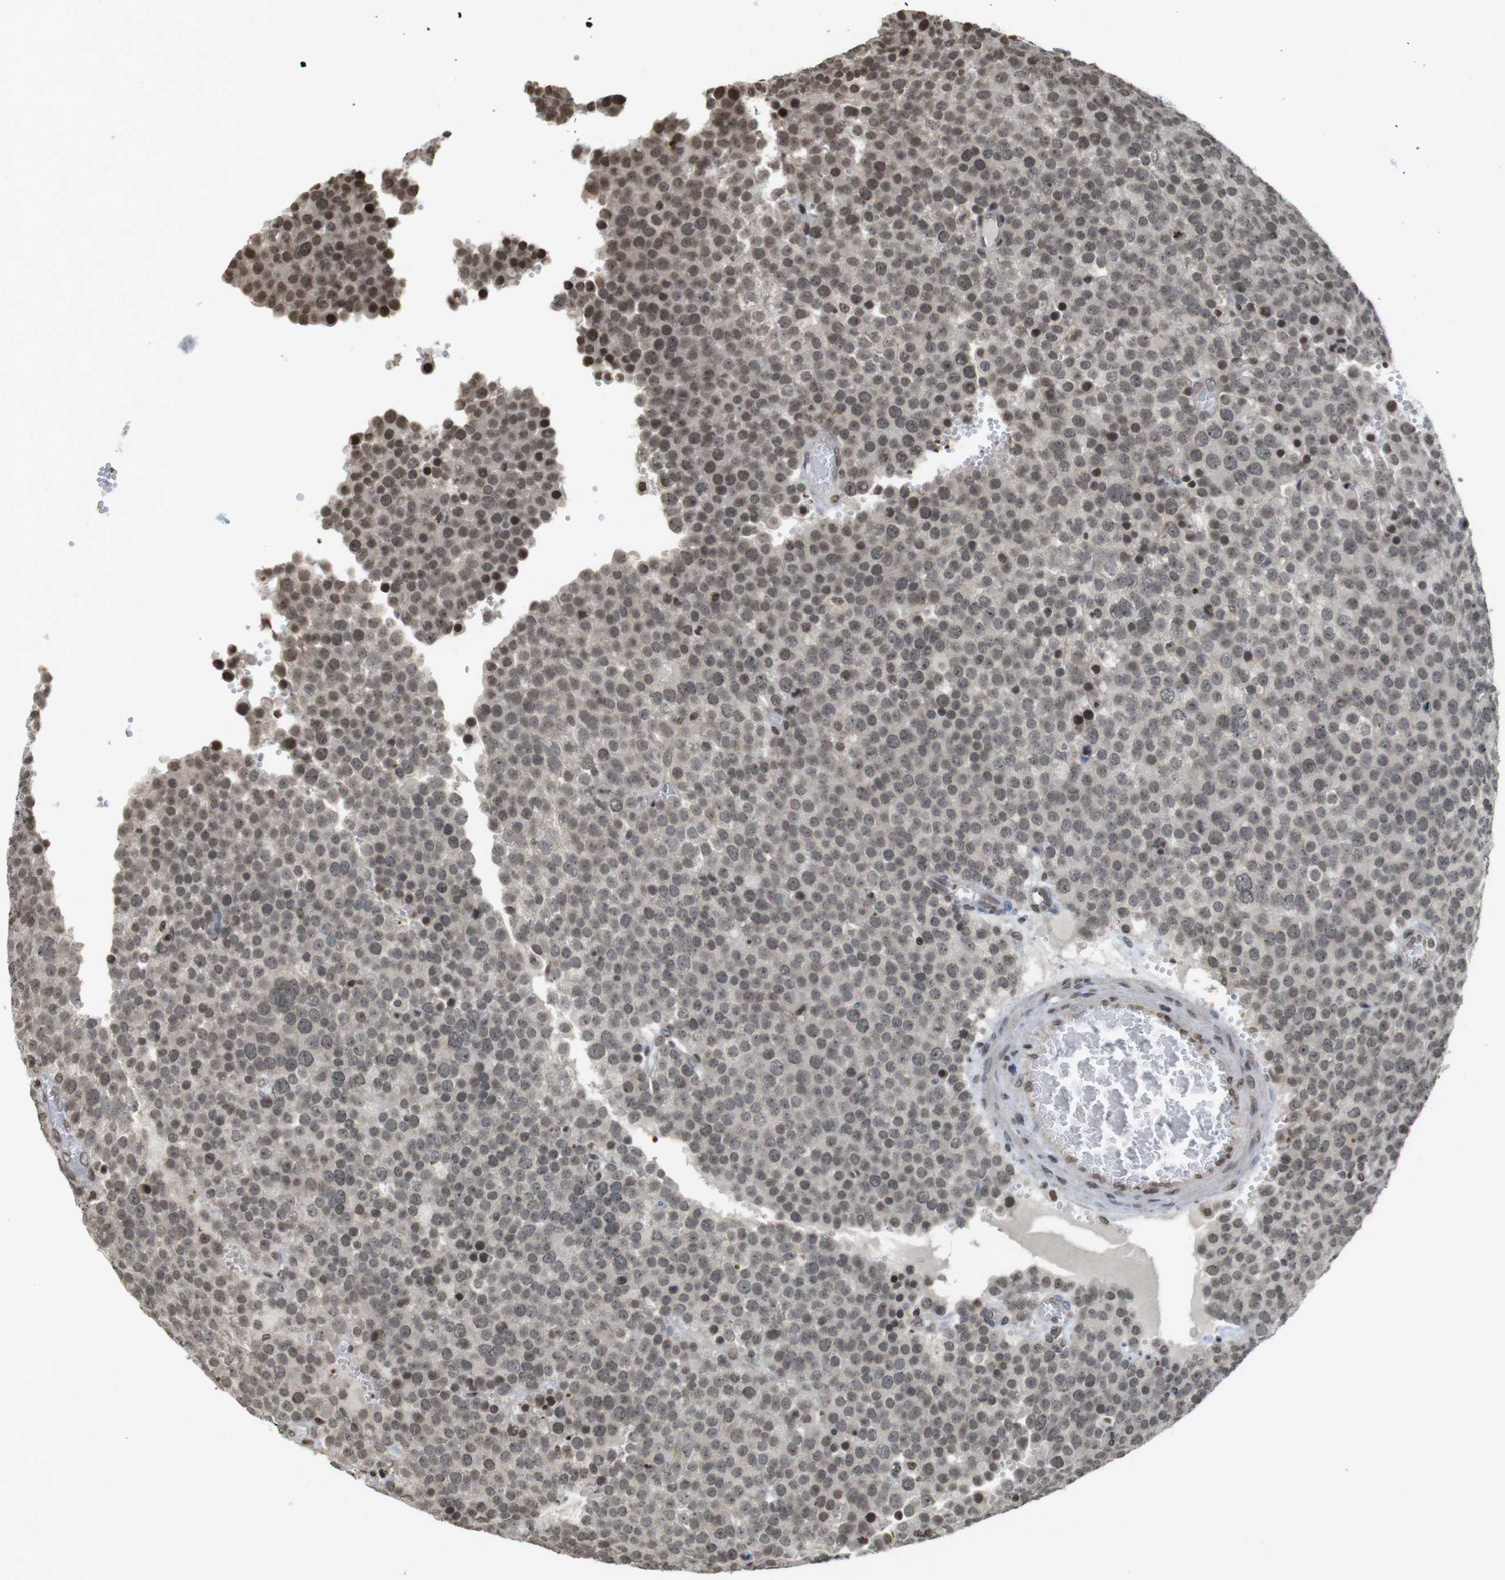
{"staining": {"intensity": "moderate", "quantity": "25%-75%", "location": "nuclear"}, "tissue": "testis cancer", "cell_type": "Tumor cells", "image_type": "cancer", "snomed": [{"axis": "morphology", "description": "Normal tissue, NOS"}, {"axis": "morphology", "description": "Seminoma, NOS"}, {"axis": "topography", "description": "Testis"}], "caption": "Protein staining of testis cancer (seminoma) tissue displays moderate nuclear staining in about 25%-75% of tumor cells.", "gene": "FOXA3", "patient": {"sex": "male", "age": 71}}